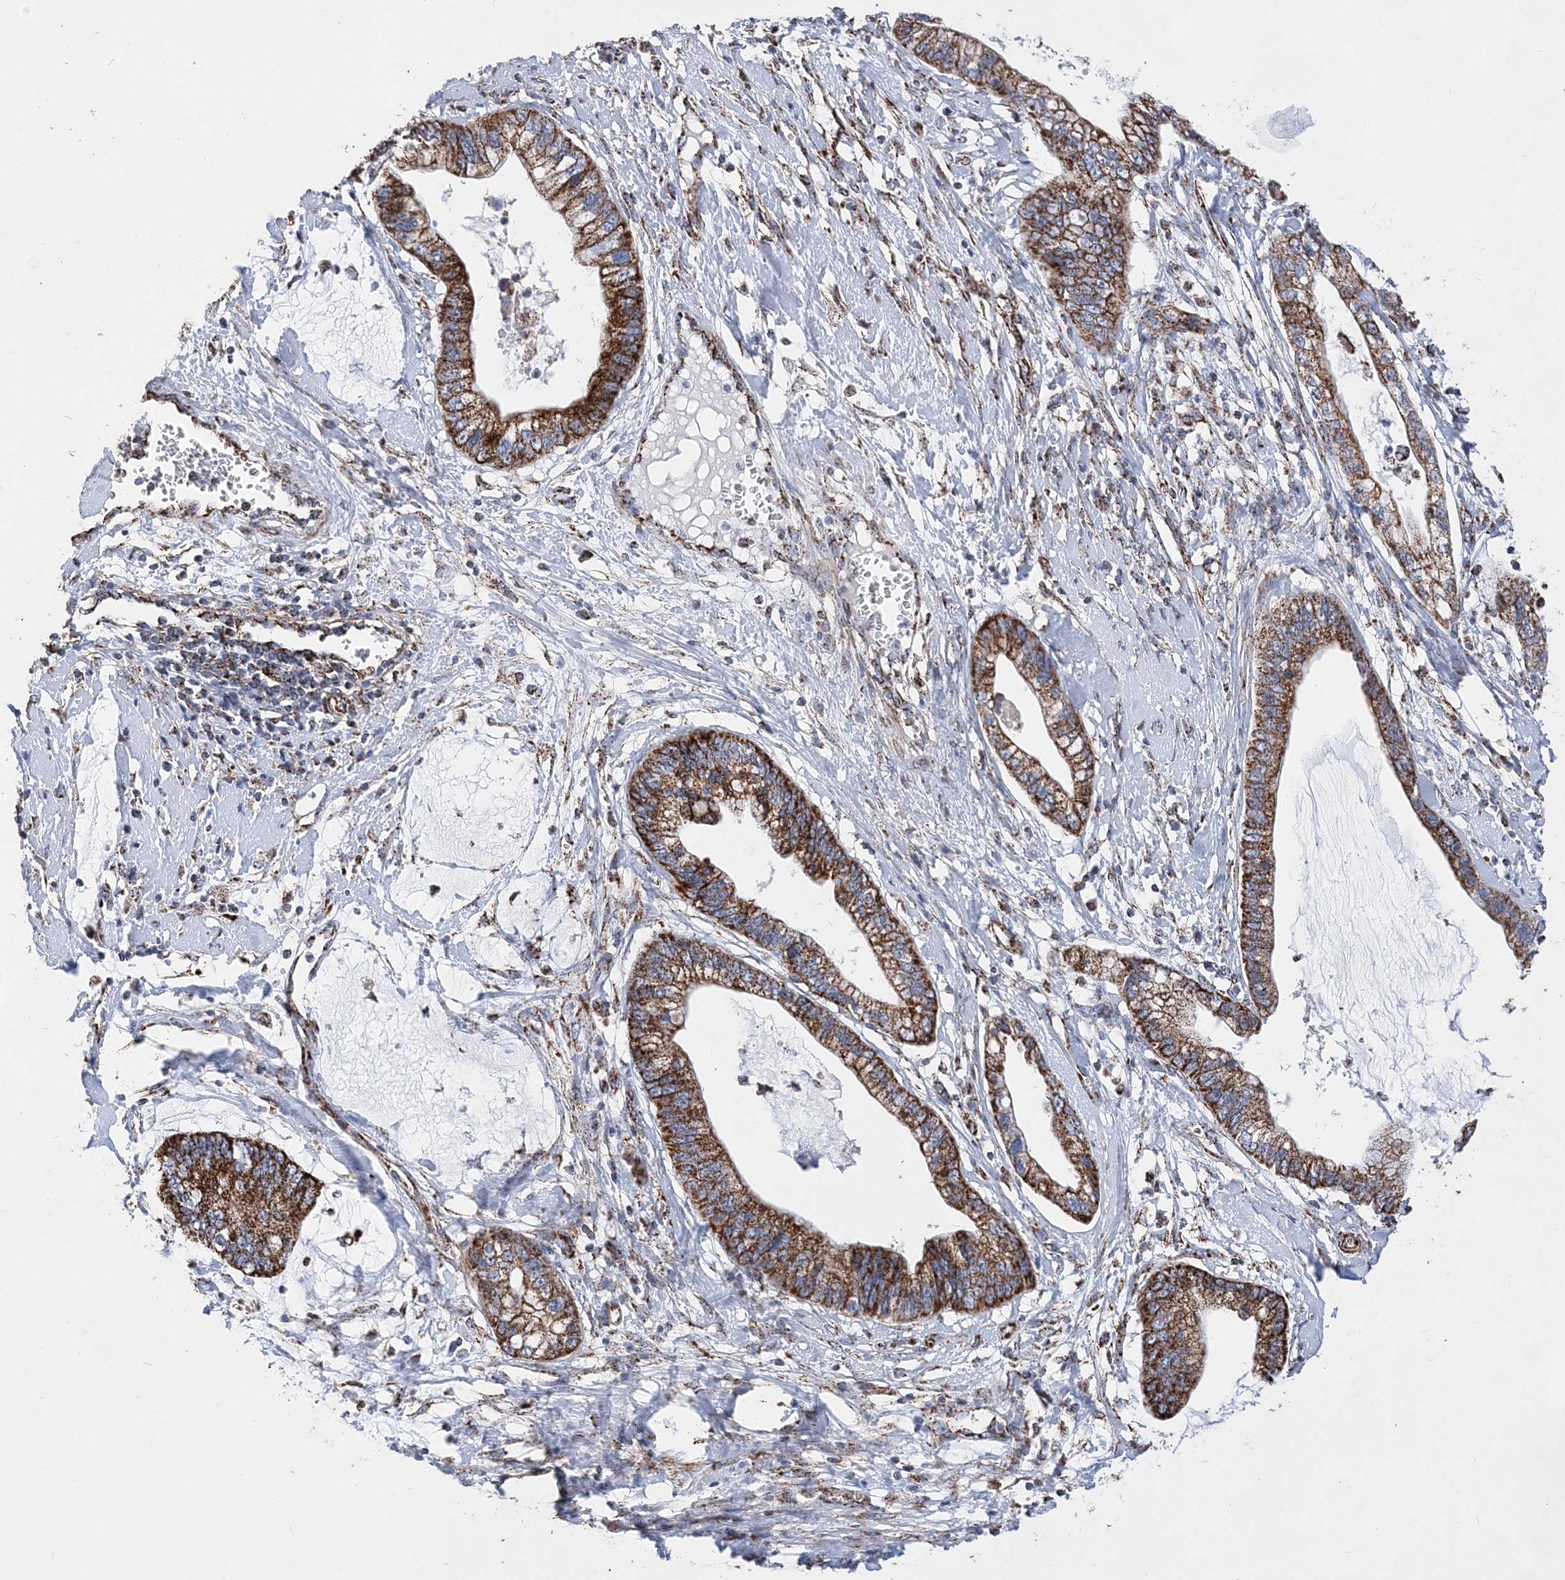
{"staining": {"intensity": "strong", "quantity": ">75%", "location": "cytoplasmic/membranous"}, "tissue": "cervical cancer", "cell_type": "Tumor cells", "image_type": "cancer", "snomed": [{"axis": "morphology", "description": "Adenocarcinoma, NOS"}, {"axis": "topography", "description": "Cervix"}], "caption": "The histopathology image reveals immunohistochemical staining of cervical cancer. There is strong cytoplasmic/membranous positivity is seen in about >75% of tumor cells. (Stains: DAB in brown, nuclei in blue, Microscopy: brightfield microscopy at high magnification).", "gene": "ACOT9", "patient": {"sex": "female", "age": 44}}